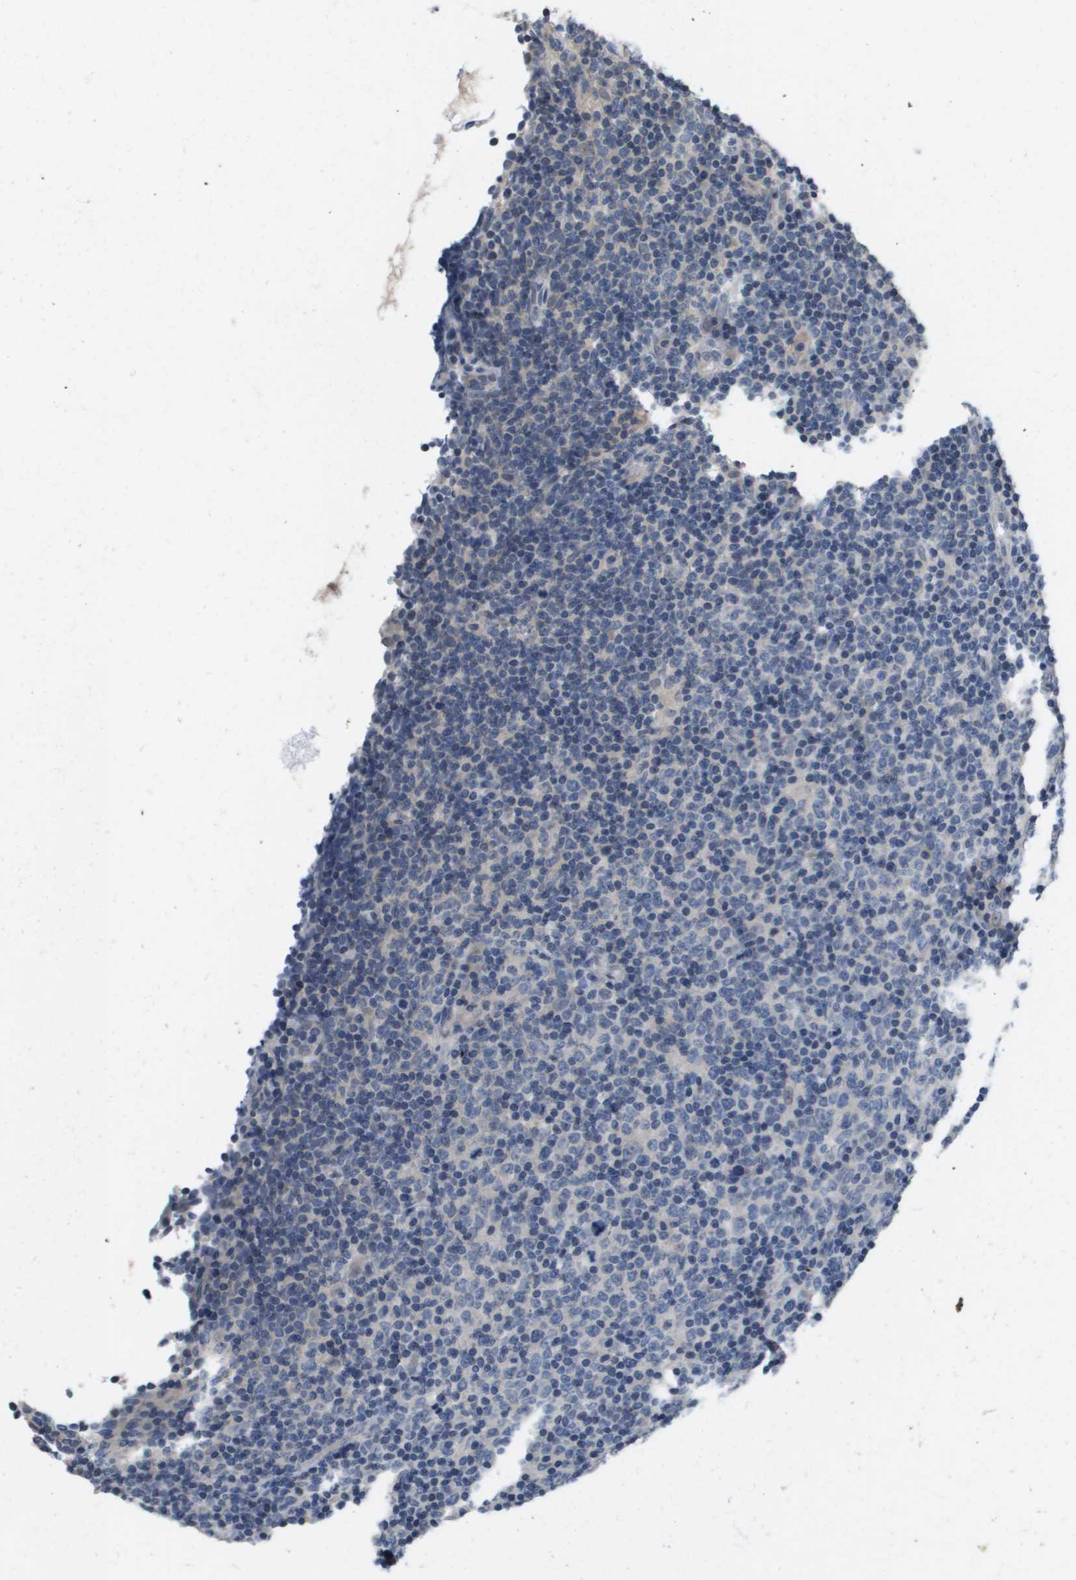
{"staining": {"intensity": "negative", "quantity": "none", "location": "none"}, "tissue": "lymphoma", "cell_type": "Tumor cells", "image_type": "cancer", "snomed": [{"axis": "morphology", "description": "Malignant lymphoma, non-Hodgkin's type, Low grade"}, {"axis": "topography", "description": "Lymph node"}], "caption": "Tumor cells show no significant protein expression in lymphoma.", "gene": "CAPN11", "patient": {"sex": "male", "age": 70}}